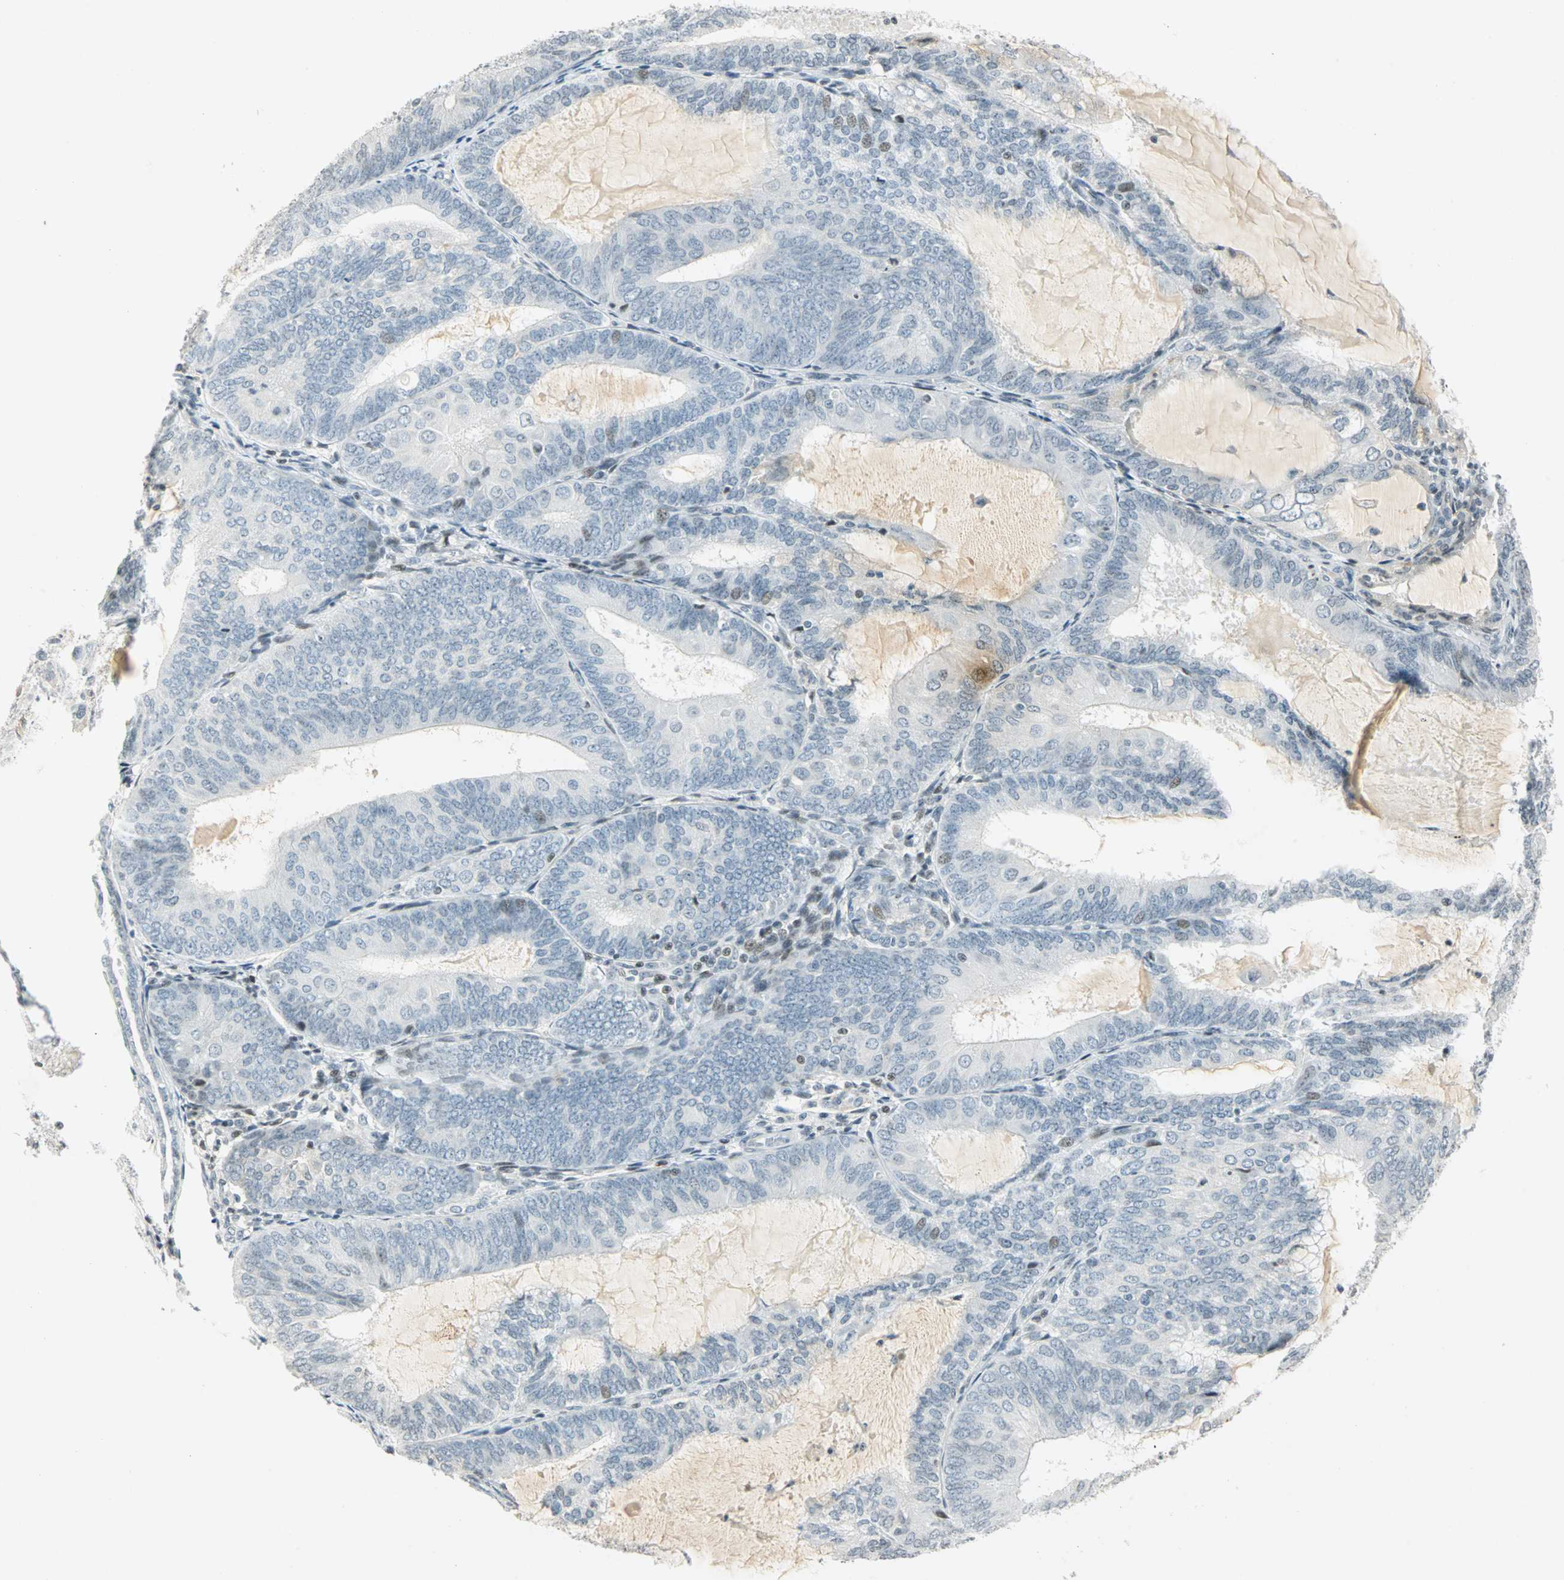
{"staining": {"intensity": "weak", "quantity": "<25%", "location": "nuclear"}, "tissue": "endometrial cancer", "cell_type": "Tumor cells", "image_type": "cancer", "snomed": [{"axis": "morphology", "description": "Adenocarcinoma, NOS"}, {"axis": "topography", "description": "Endometrium"}], "caption": "Protein analysis of endometrial cancer displays no significant expression in tumor cells.", "gene": "SMAD3", "patient": {"sex": "female", "age": 81}}